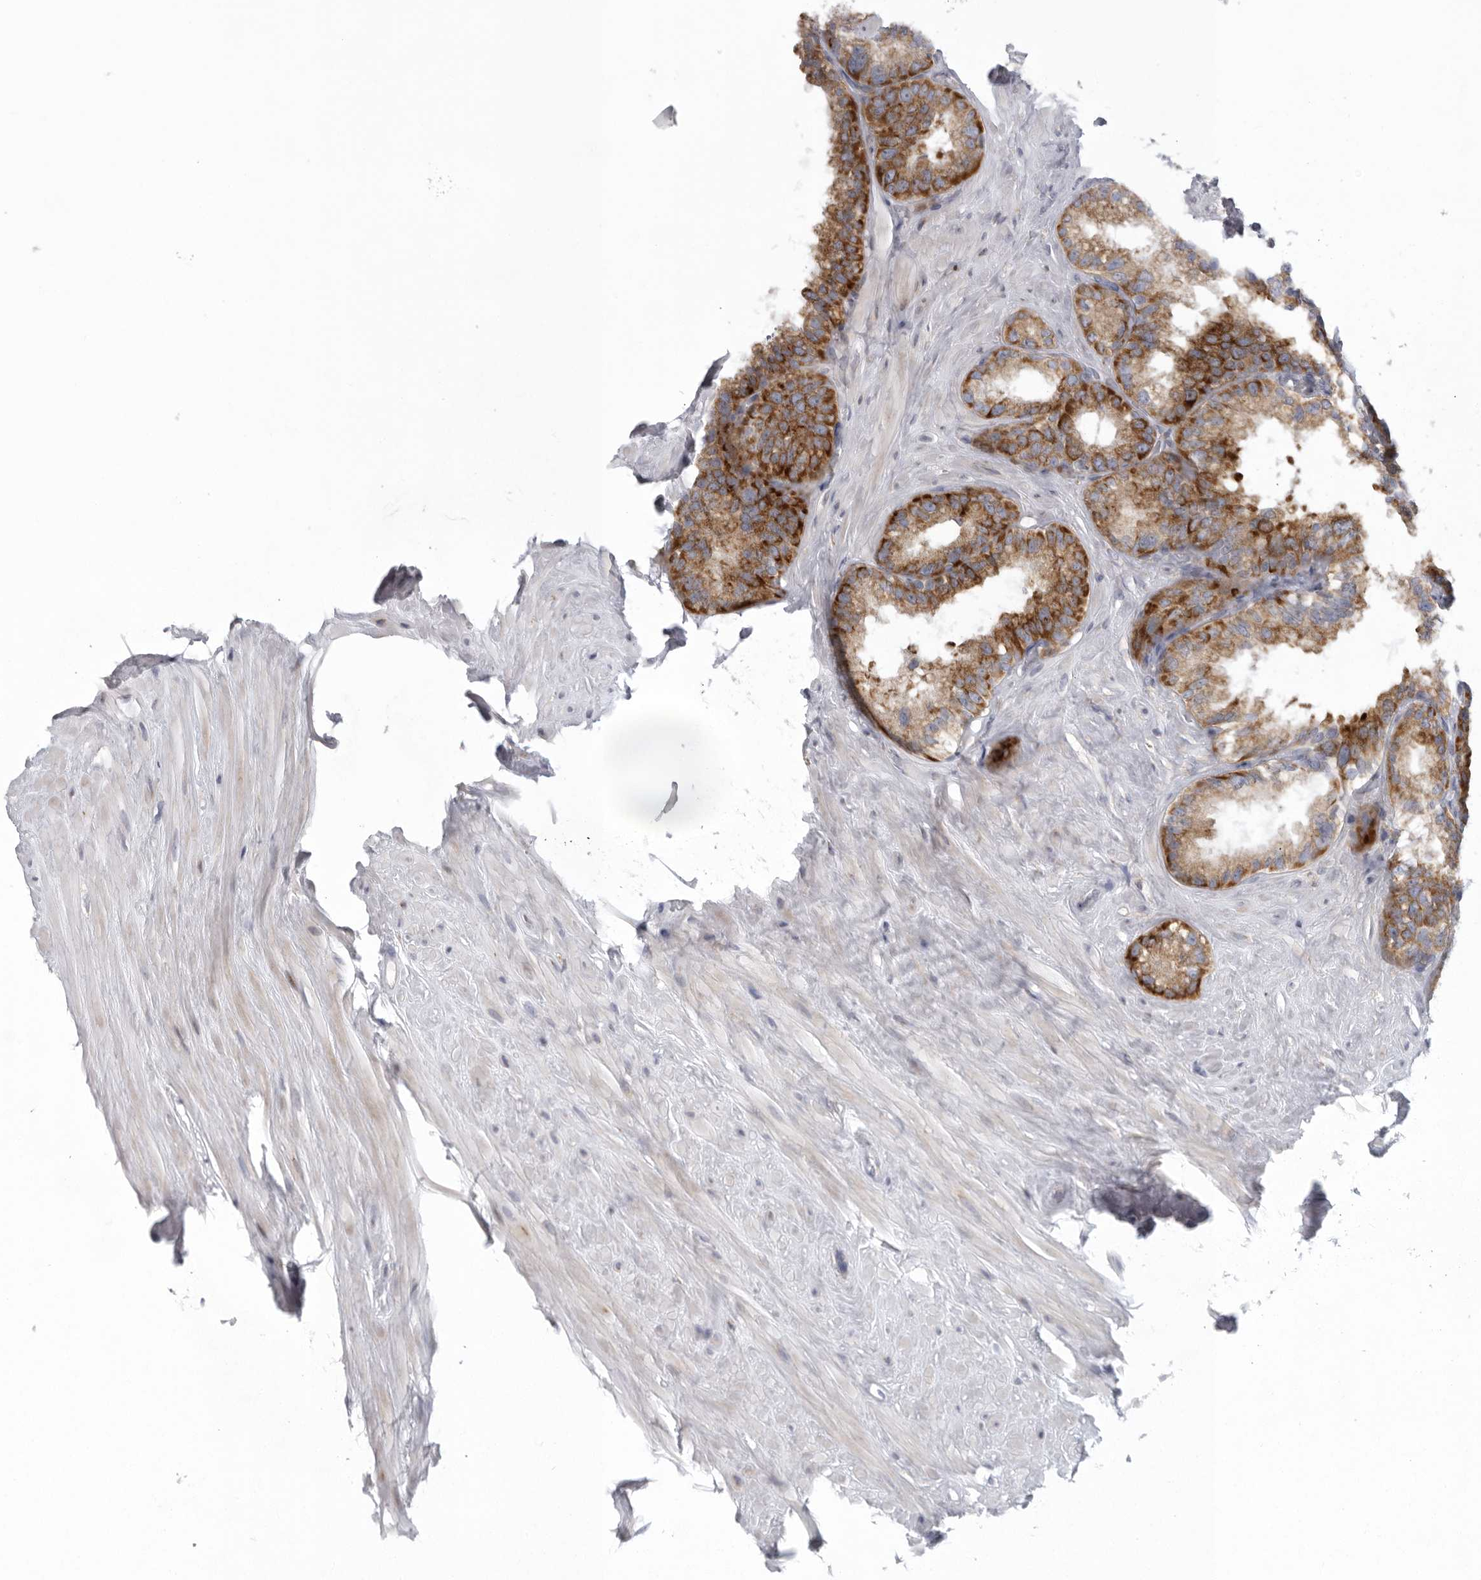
{"staining": {"intensity": "strong", "quantity": ">75%", "location": "cytoplasmic/membranous"}, "tissue": "seminal vesicle", "cell_type": "Glandular cells", "image_type": "normal", "snomed": [{"axis": "morphology", "description": "Normal tissue, NOS"}, {"axis": "topography", "description": "Seminal veicle"}], "caption": "This is a histology image of immunohistochemistry (IHC) staining of unremarkable seminal vesicle, which shows strong staining in the cytoplasmic/membranous of glandular cells.", "gene": "USP24", "patient": {"sex": "male", "age": 80}}